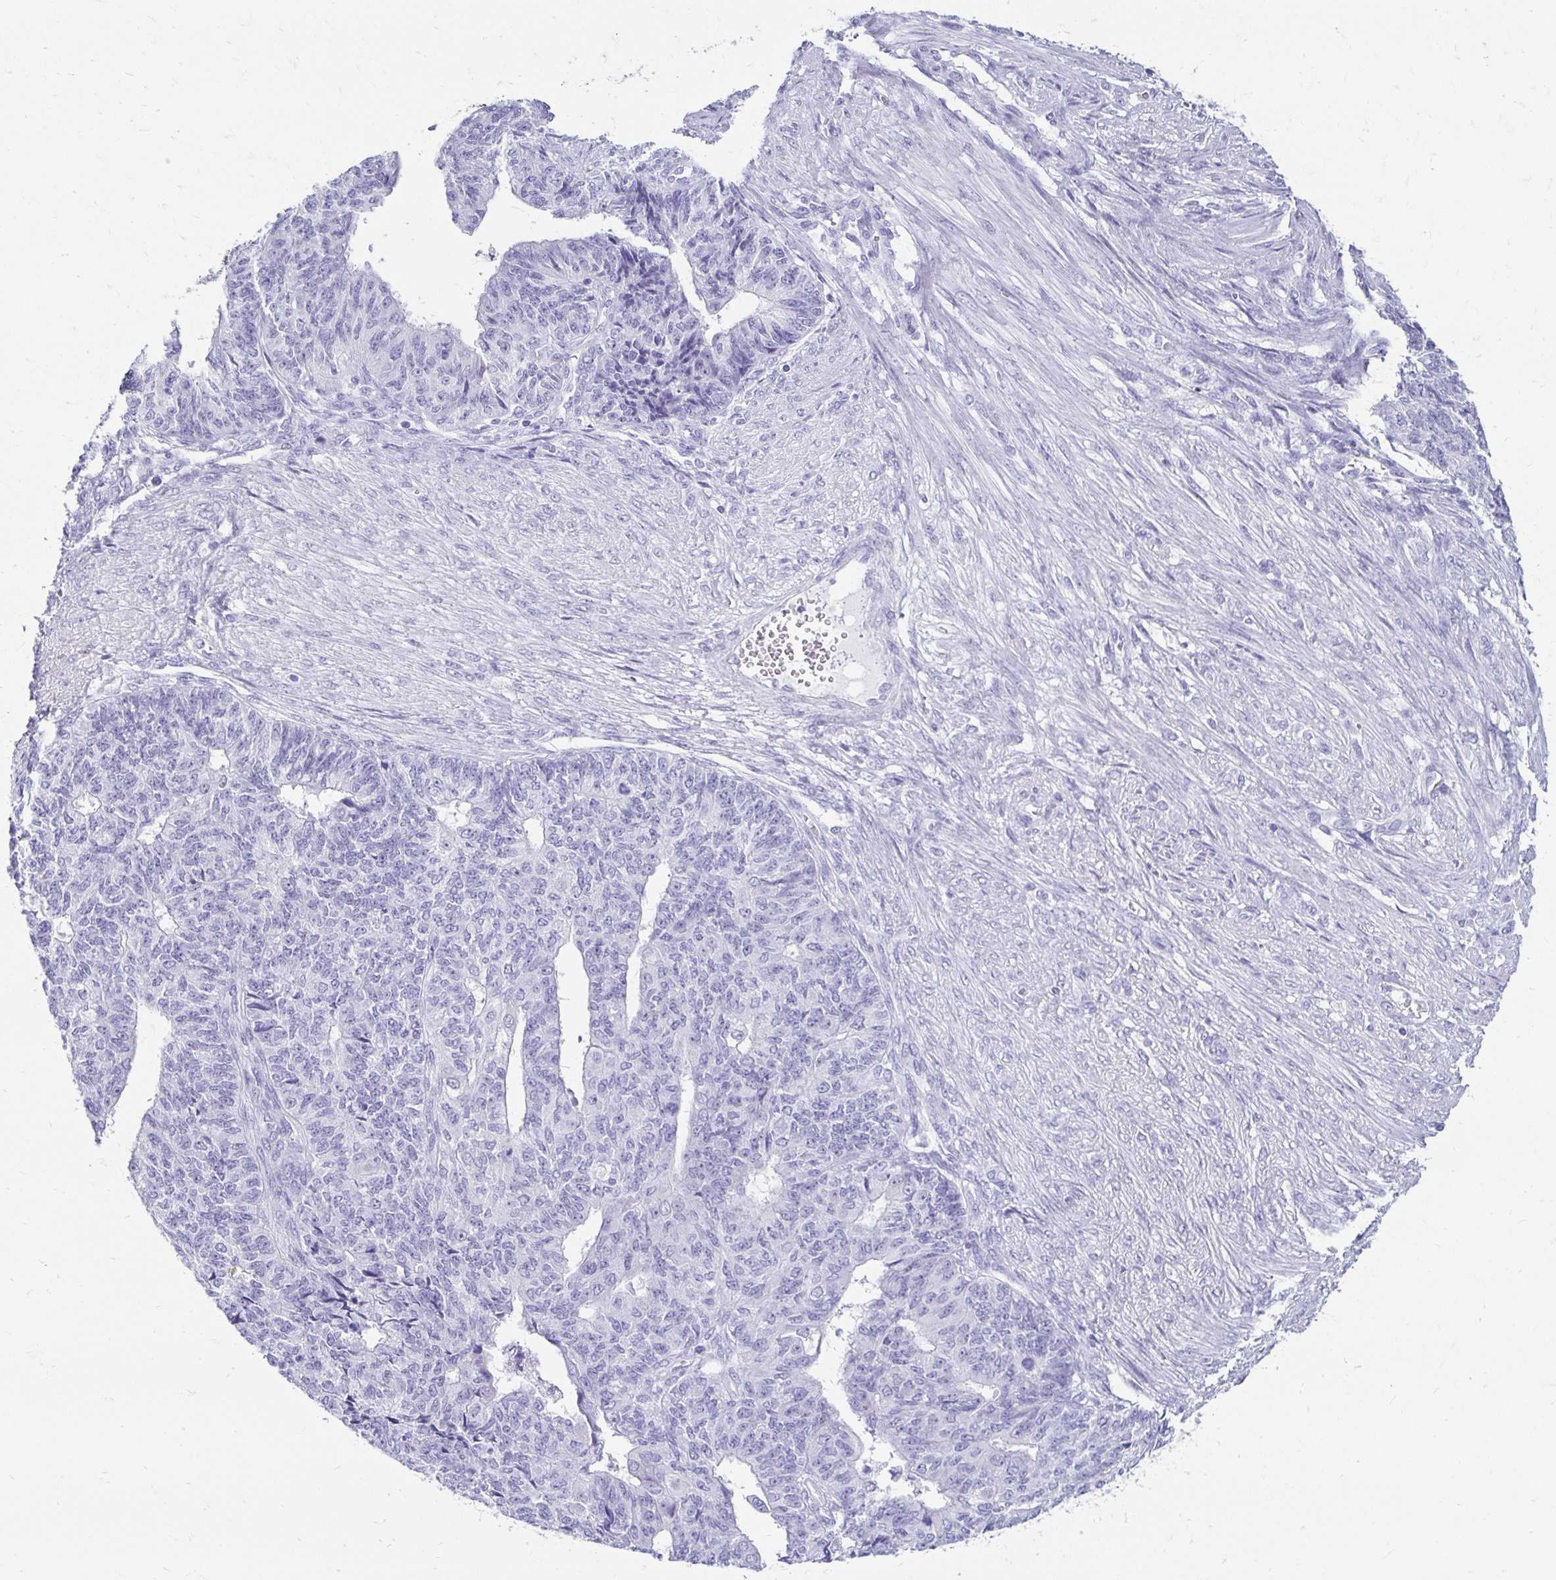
{"staining": {"intensity": "negative", "quantity": "none", "location": "none"}, "tissue": "endometrial cancer", "cell_type": "Tumor cells", "image_type": "cancer", "snomed": [{"axis": "morphology", "description": "Adenocarcinoma, NOS"}, {"axis": "topography", "description": "Endometrium"}], "caption": "Micrograph shows no protein expression in tumor cells of endometrial cancer (adenocarcinoma) tissue. (DAB (3,3'-diaminobenzidine) IHC visualized using brightfield microscopy, high magnification).", "gene": "CST6", "patient": {"sex": "female", "age": 32}}